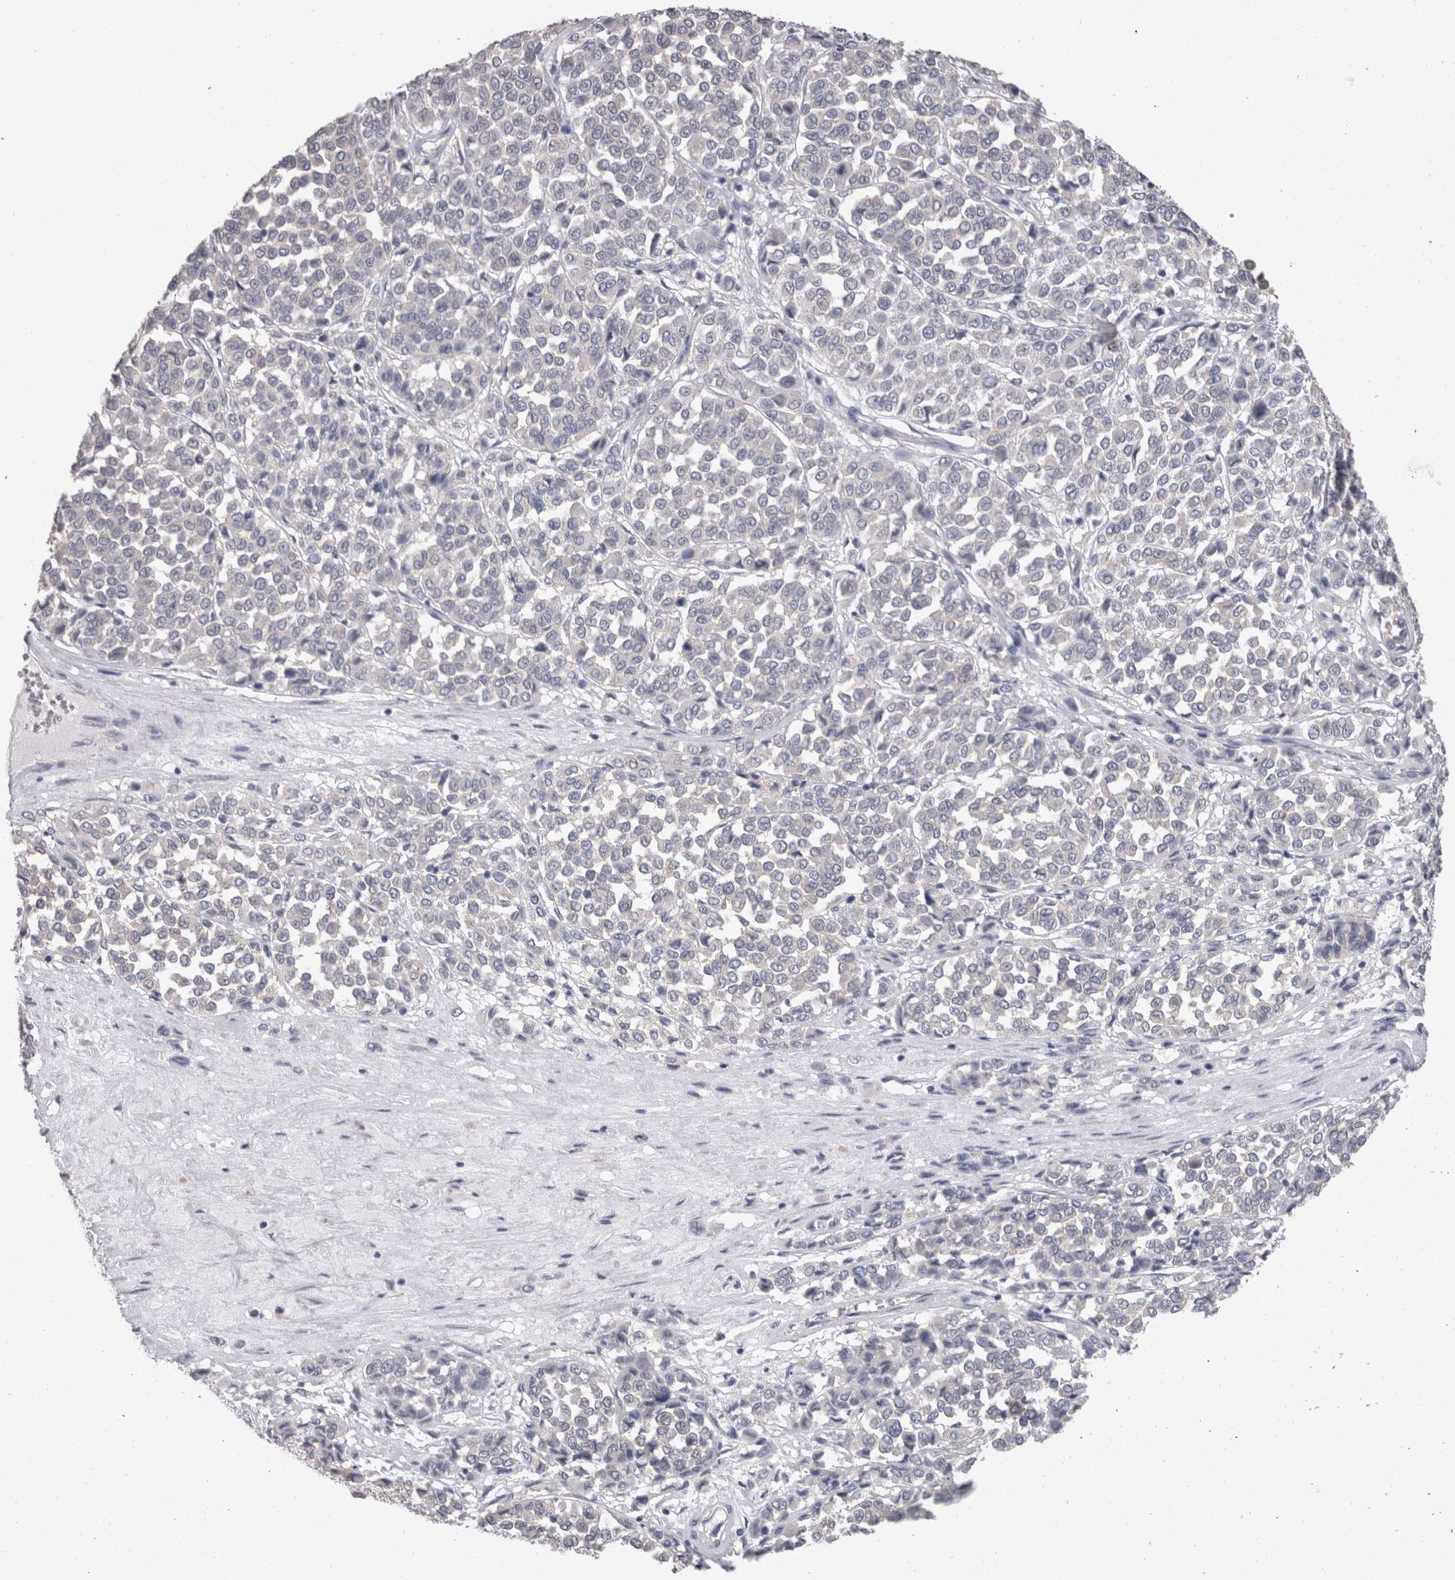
{"staining": {"intensity": "negative", "quantity": "none", "location": "none"}, "tissue": "melanoma", "cell_type": "Tumor cells", "image_type": "cancer", "snomed": [{"axis": "morphology", "description": "Malignant melanoma, Metastatic site"}, {"axis": "topography", "description": "Pancreas"}], "caption": "Photomicrograph shows no significant protein positivity in tumor cells of melanoma.", "gene": "FHOD3", "patient": {"sex": "female", "age": 30}}